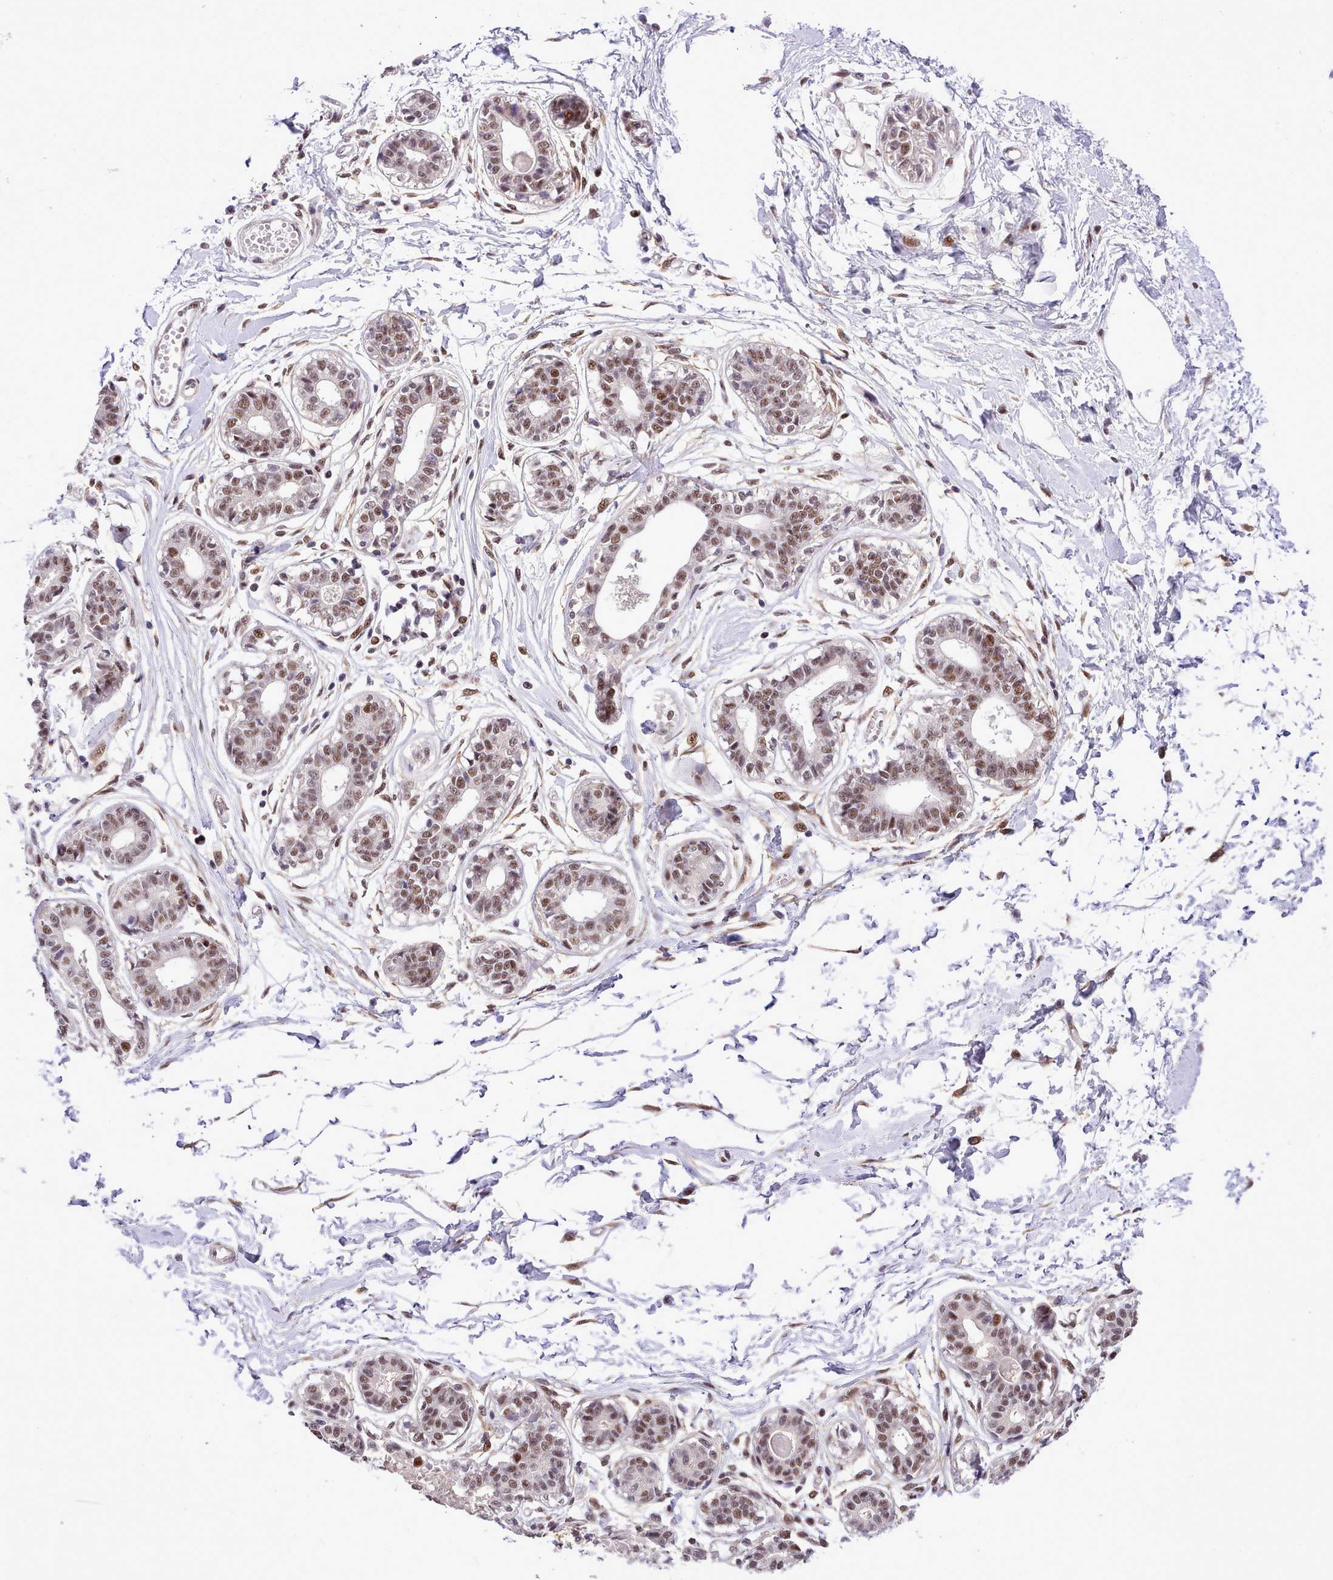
{"staining": {"intensity": "weak", "quantity": "25%-75%", "location": "cytoplasmic/membranous,nuclear"}, "tissue": "breast", "cell_type": "Adipocytes", "image_type": "normal", "snomed": [{"axis": "morphology", "description": "Normal tissue, NOS"}, {"axis": "topography", "description": "Breast"}], "caption": "Protein expression analysis of benign breast displays weak cytoplasmic/membranous,nuclear expression in approximately 25%-75% of adipocytes.", "gene": "HOXB7", "patient": {"sex": "female", "age": 45}}